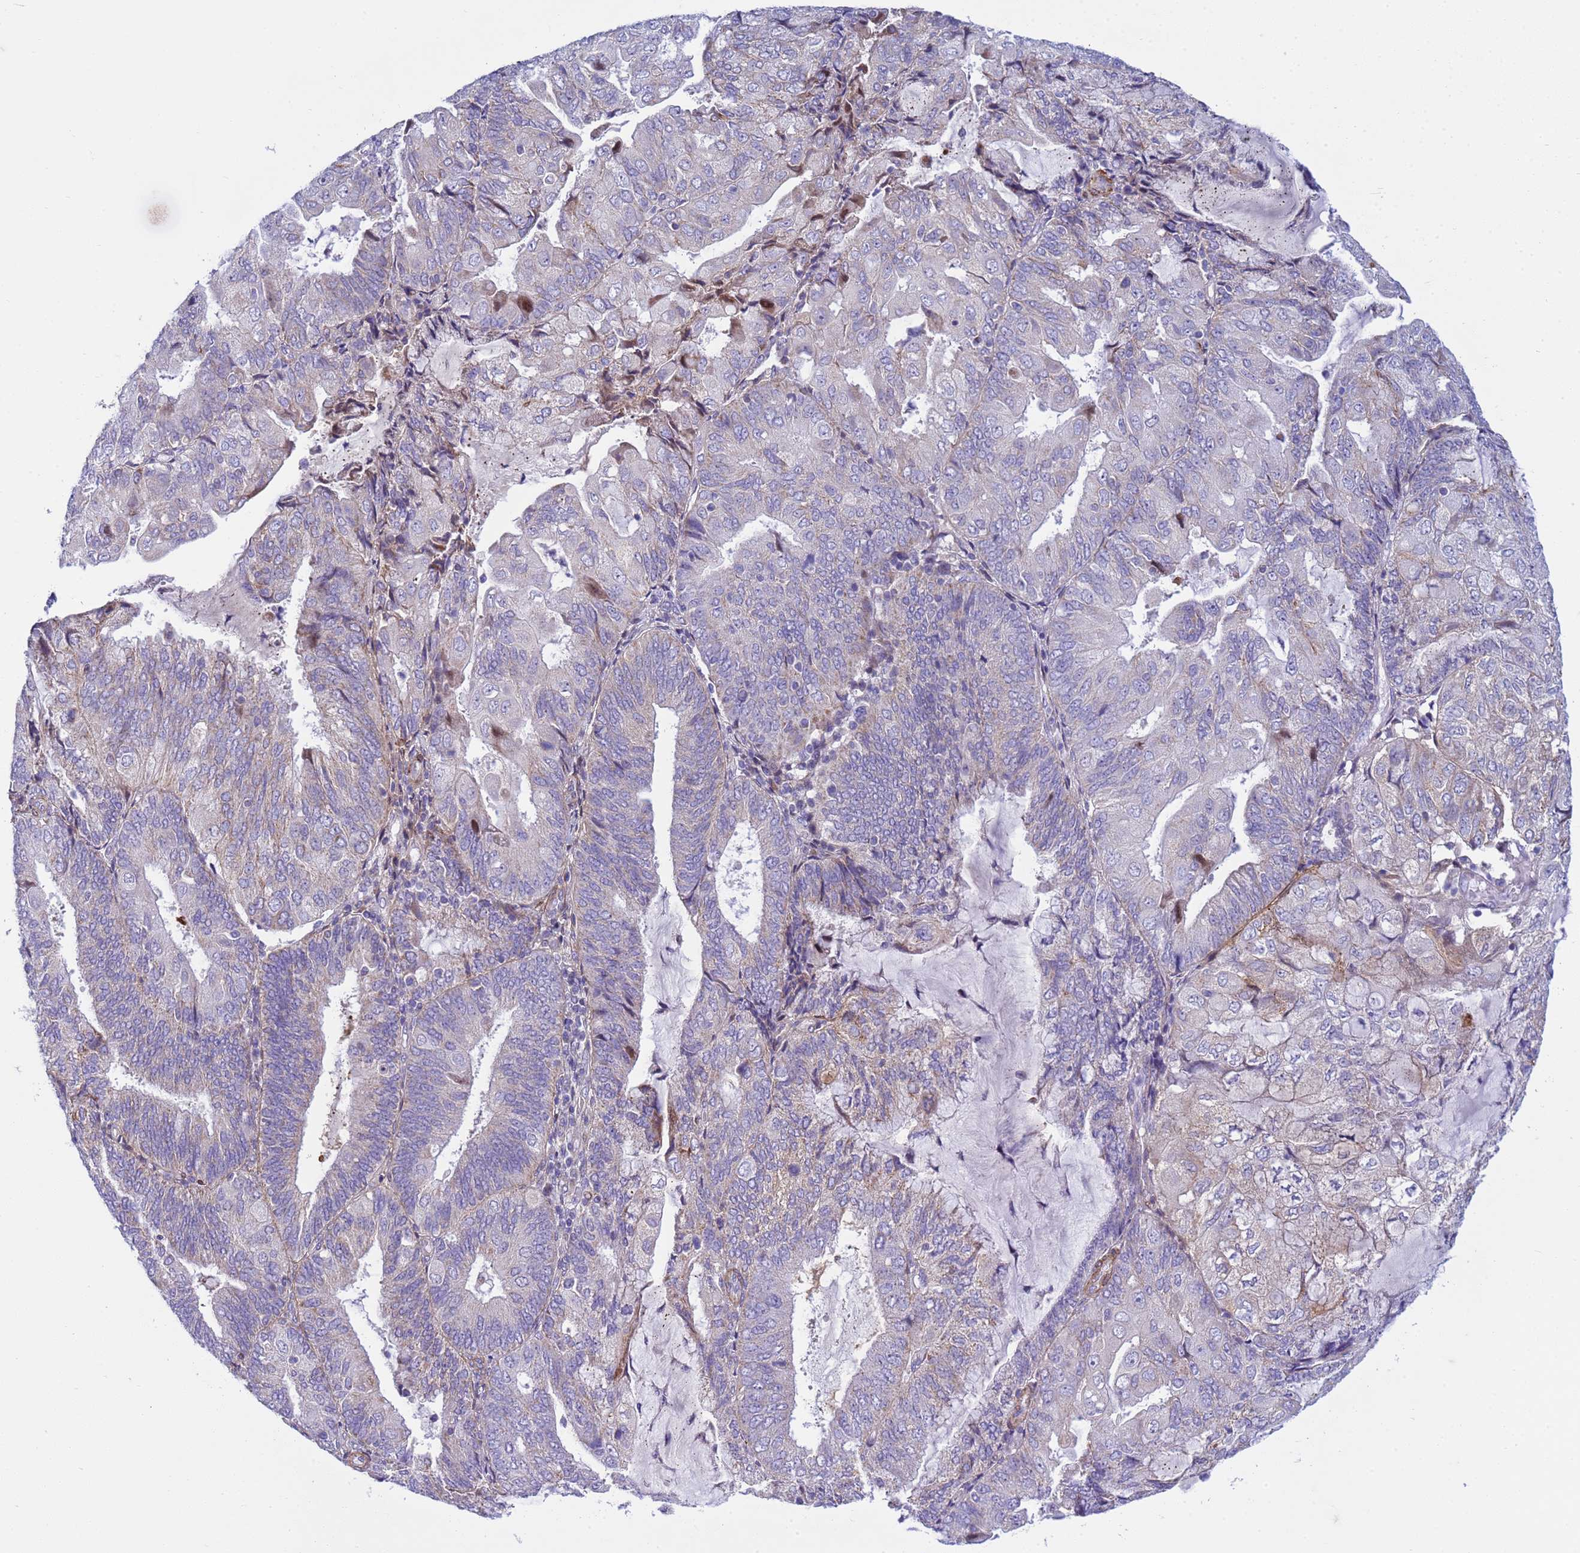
{"staining": {"intensity": "negative", "quantity": "none", "location": "none"}, "tissue": "endometrial cancer", "cell_type": "Tumor cells", "image_type": "cancer", "snomed": [{"axis": "morphology", "description": "Adenocarcinoma, NOS"}, {"axis": "topography", "description": "Endometrium"}], "caption": "IHC micrograph of human endometrial cancer (adenocarcinoma) stained for a protein (brown), which shows no positivity in tumor cells.", "gene": "P2RX7", "patient": {"sex": "female", "age": 81}}